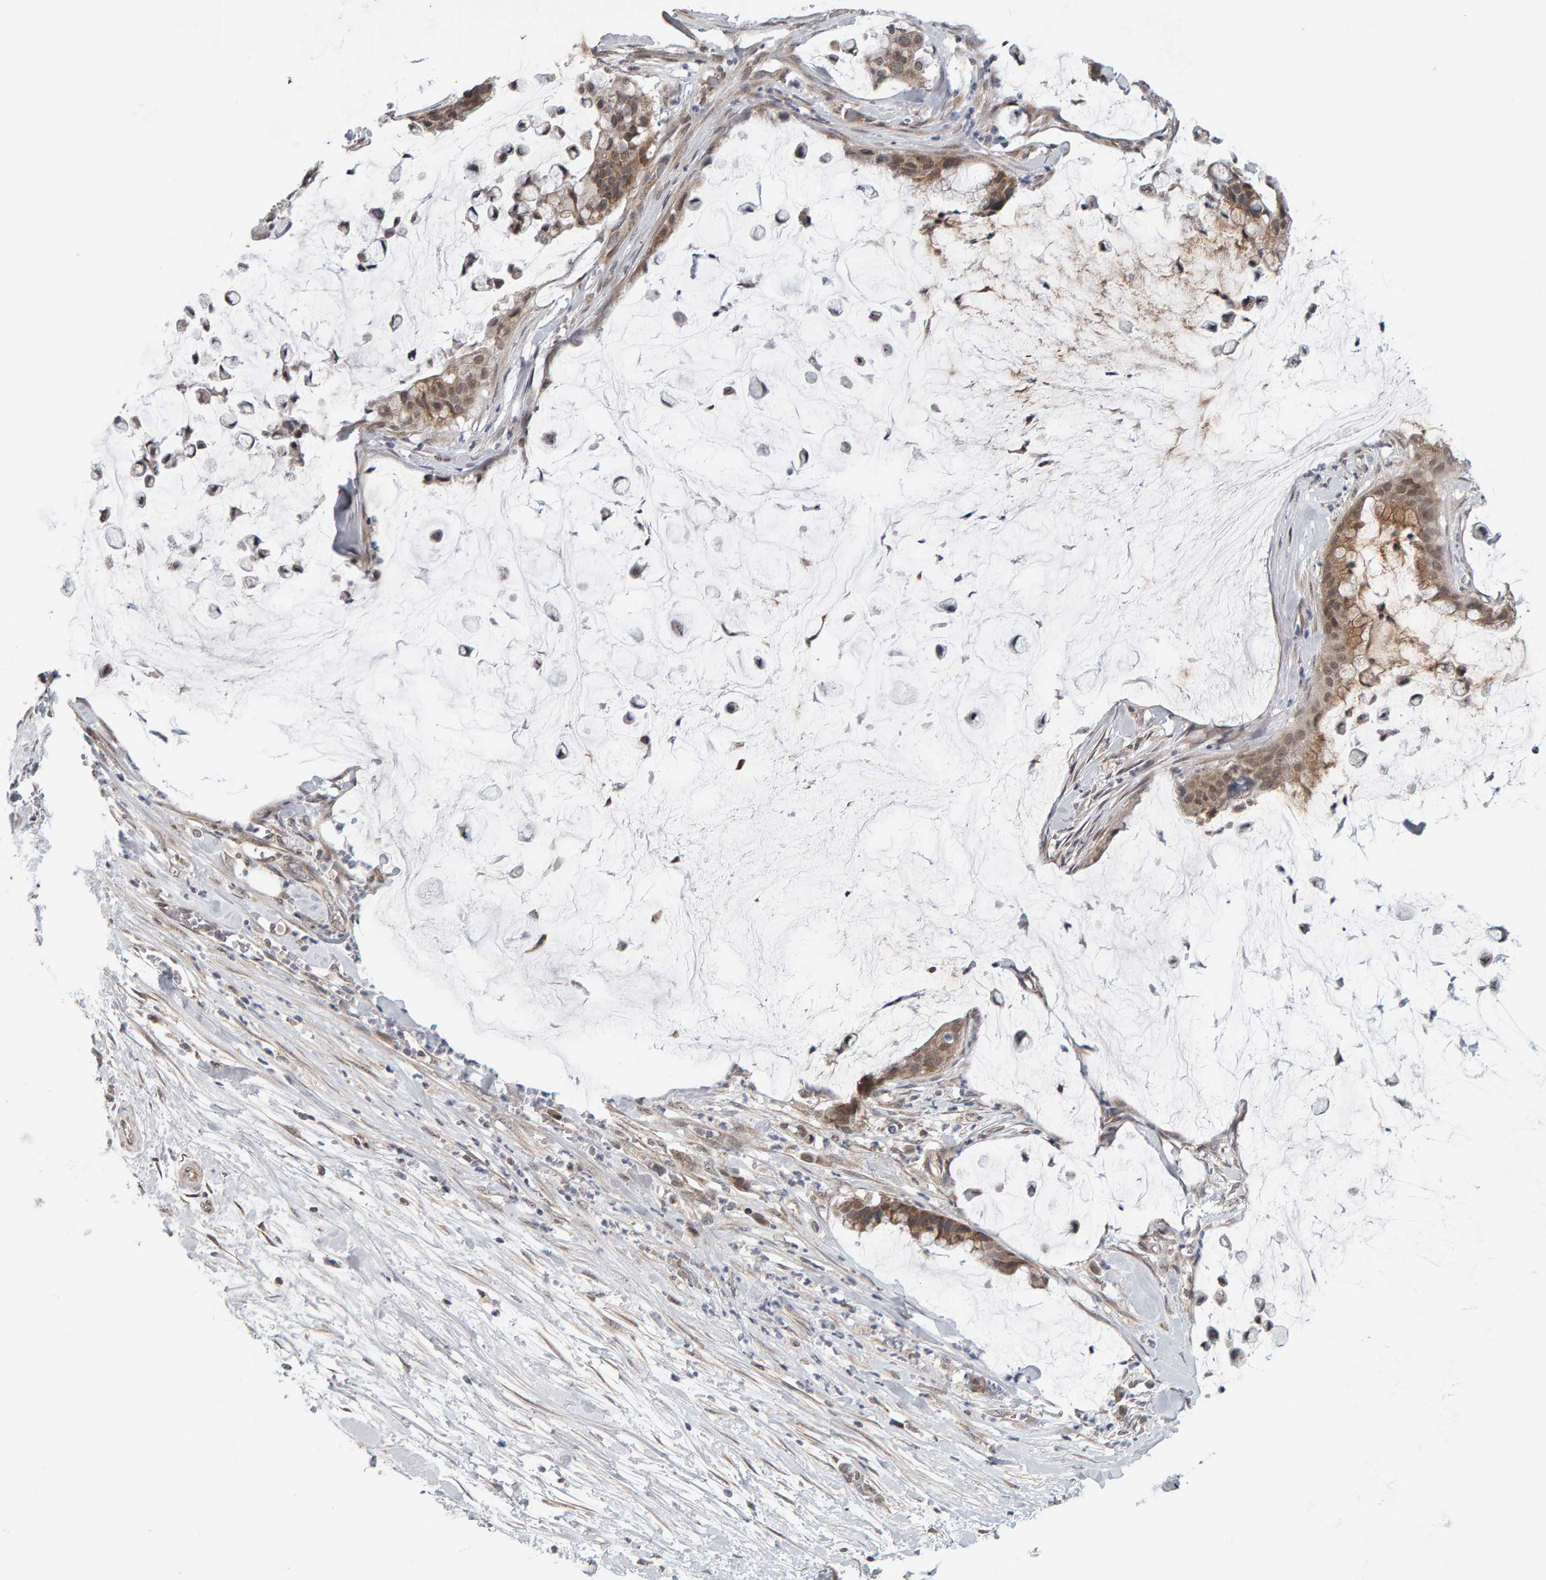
{"staining": {"intensity": "moderate", "quantity": ">75%", "location": "cytoplasmic/membranous,nuclear"}, "tissue": "pancreatic cancer", "cell_type": "Tumor cells", "image_type": "cancer", "snomed": [{"axis": "morphology", "description": "Adenocarcinoma, NOS"}, {"axis": "topography", "description": "Pancreas"}], "caption": "Protein expression analysis of human pancreatic adenocarcinoma reveals moderate cytoplasmic/membranous and nuclear staining in approximately >75% of tumor cells.", "gene": "DAP3", "patient": {"sex": "male", "age": 41}}